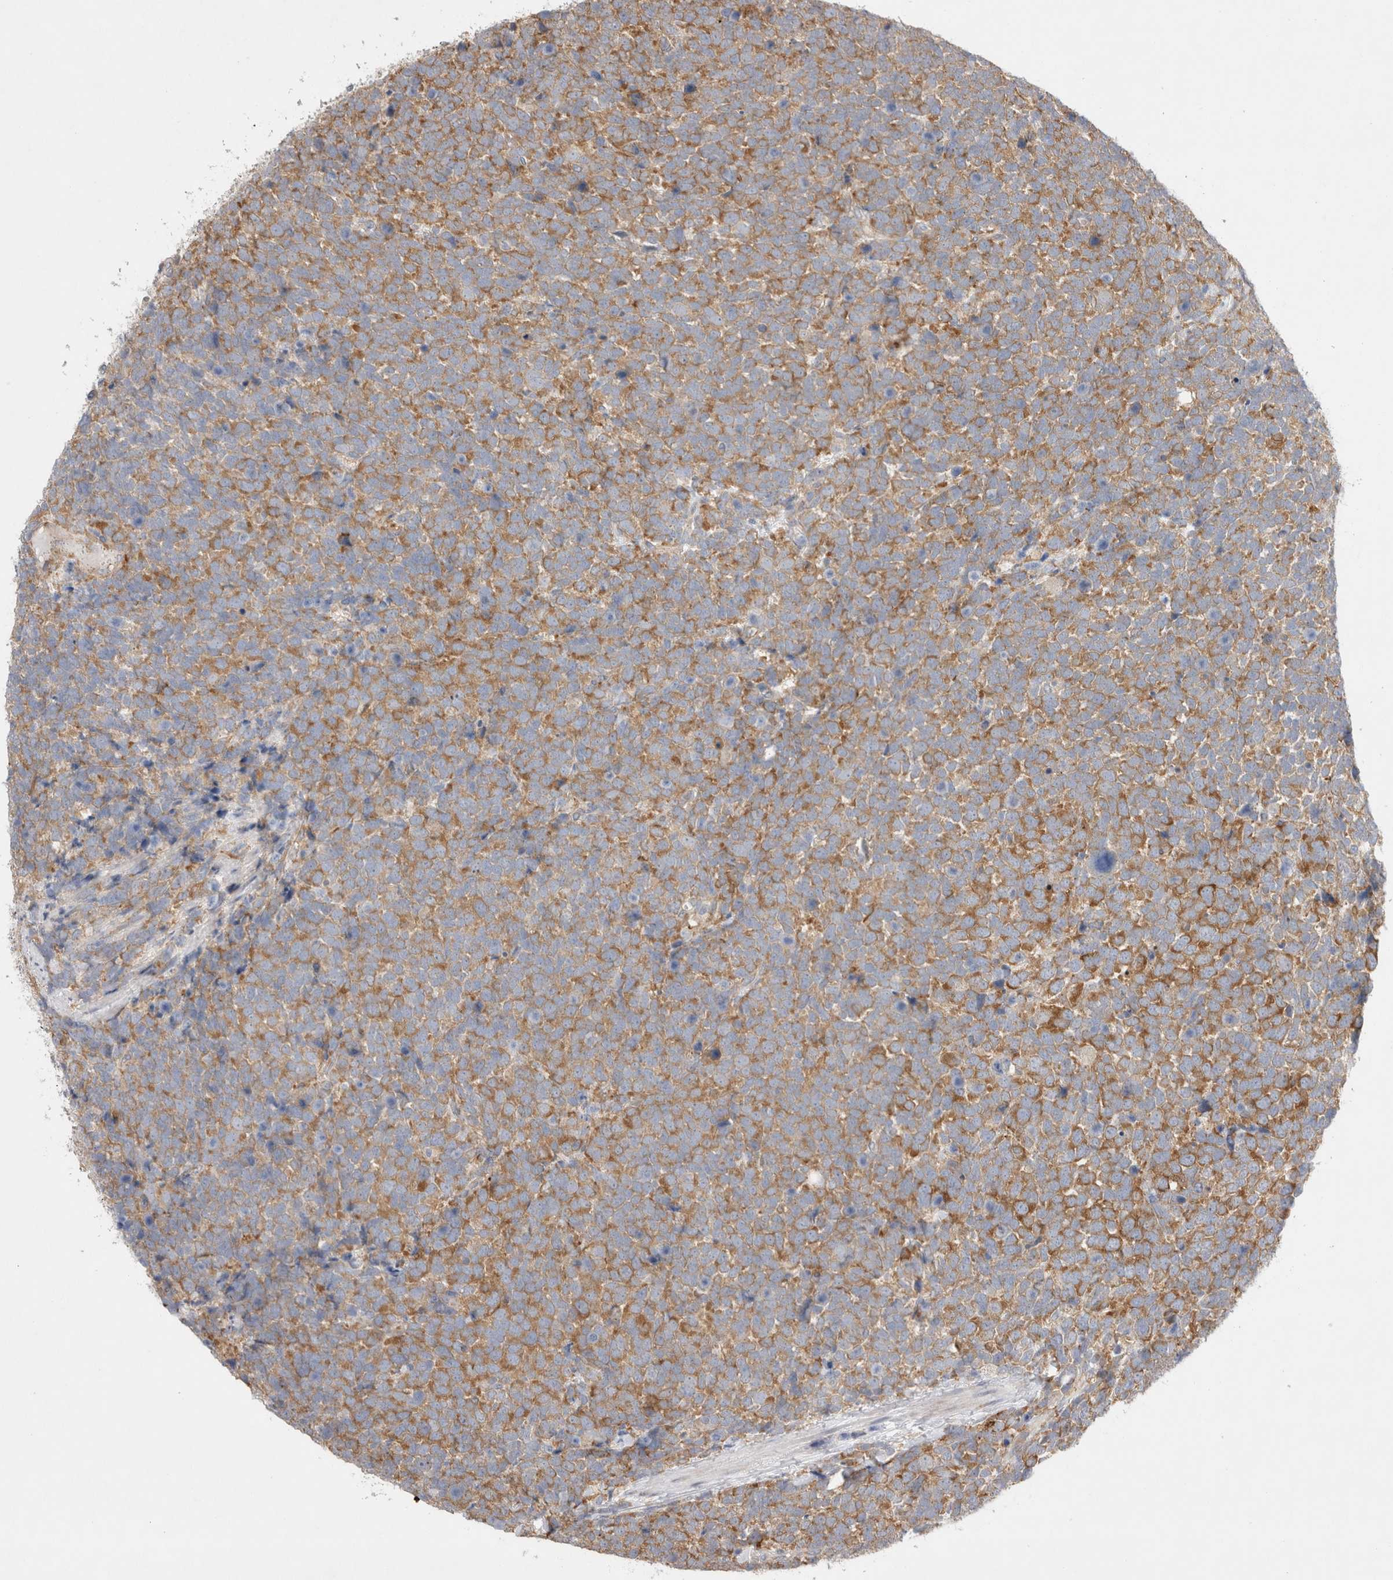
{"staining": {"intensity": "moderate", "quantity": ">75%", "location": "cytoplasmic/membranous"}, "tissue": "urothelial cancer", "cell_type": "Tumor cells", "image_type": "cancer", "snomed": [{"axis": "morphology", "description": "Urothelial carcinoma, High grade"}, {"axis": "topography", "description": "Urinary bladder"}], "caption": "A medium amount of moderate cytoplasmic/membranous staining is identified in about >75% of tumor cells in high-grade urothelial carcinoma tissue.", "gene": "ZNF23", "patient": {"sex": "female", "age": 82}}